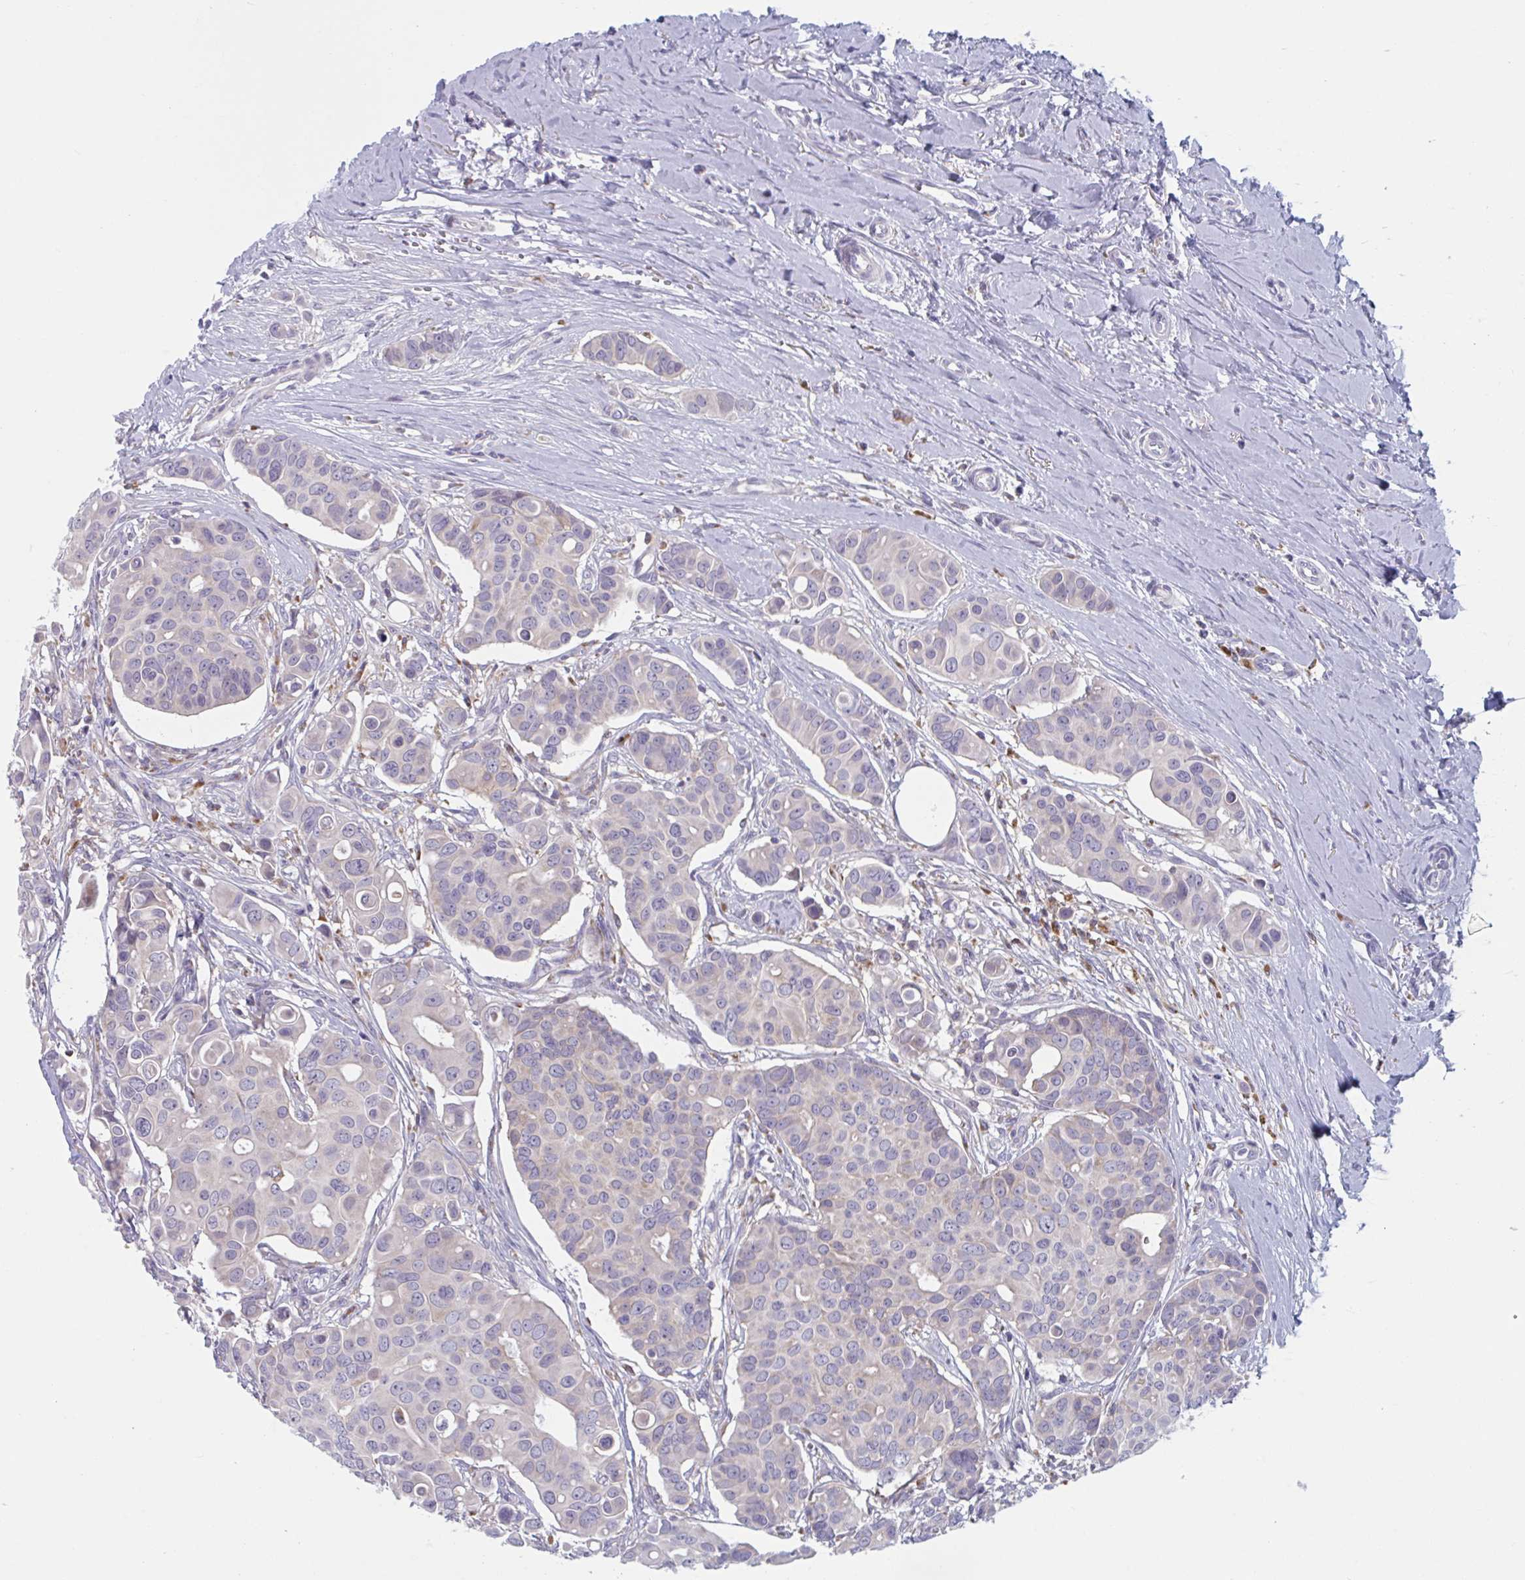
{"staining": {"intensity": "negative", "quantity": "none", "location": "none"}, "tissue": "breast cancer", "cell_type": "Tumor cells", "image_type": "cancer", "snomed": [{"axis": "morphology", "description": "Normal tissue, NOS"}, {"axis": "morphology", "description": "Duct carcinoma"}, {"axis": "topography", "description": "Skin"}, {"axis": "topography", "description": "Breast"}], "caption": "The micrograph displays no significant positivity in tumor cells of intraductal carcinoma (breast).", "gene": "NIPSNAP1", "patient": {"sex": "female", "age": 54}}